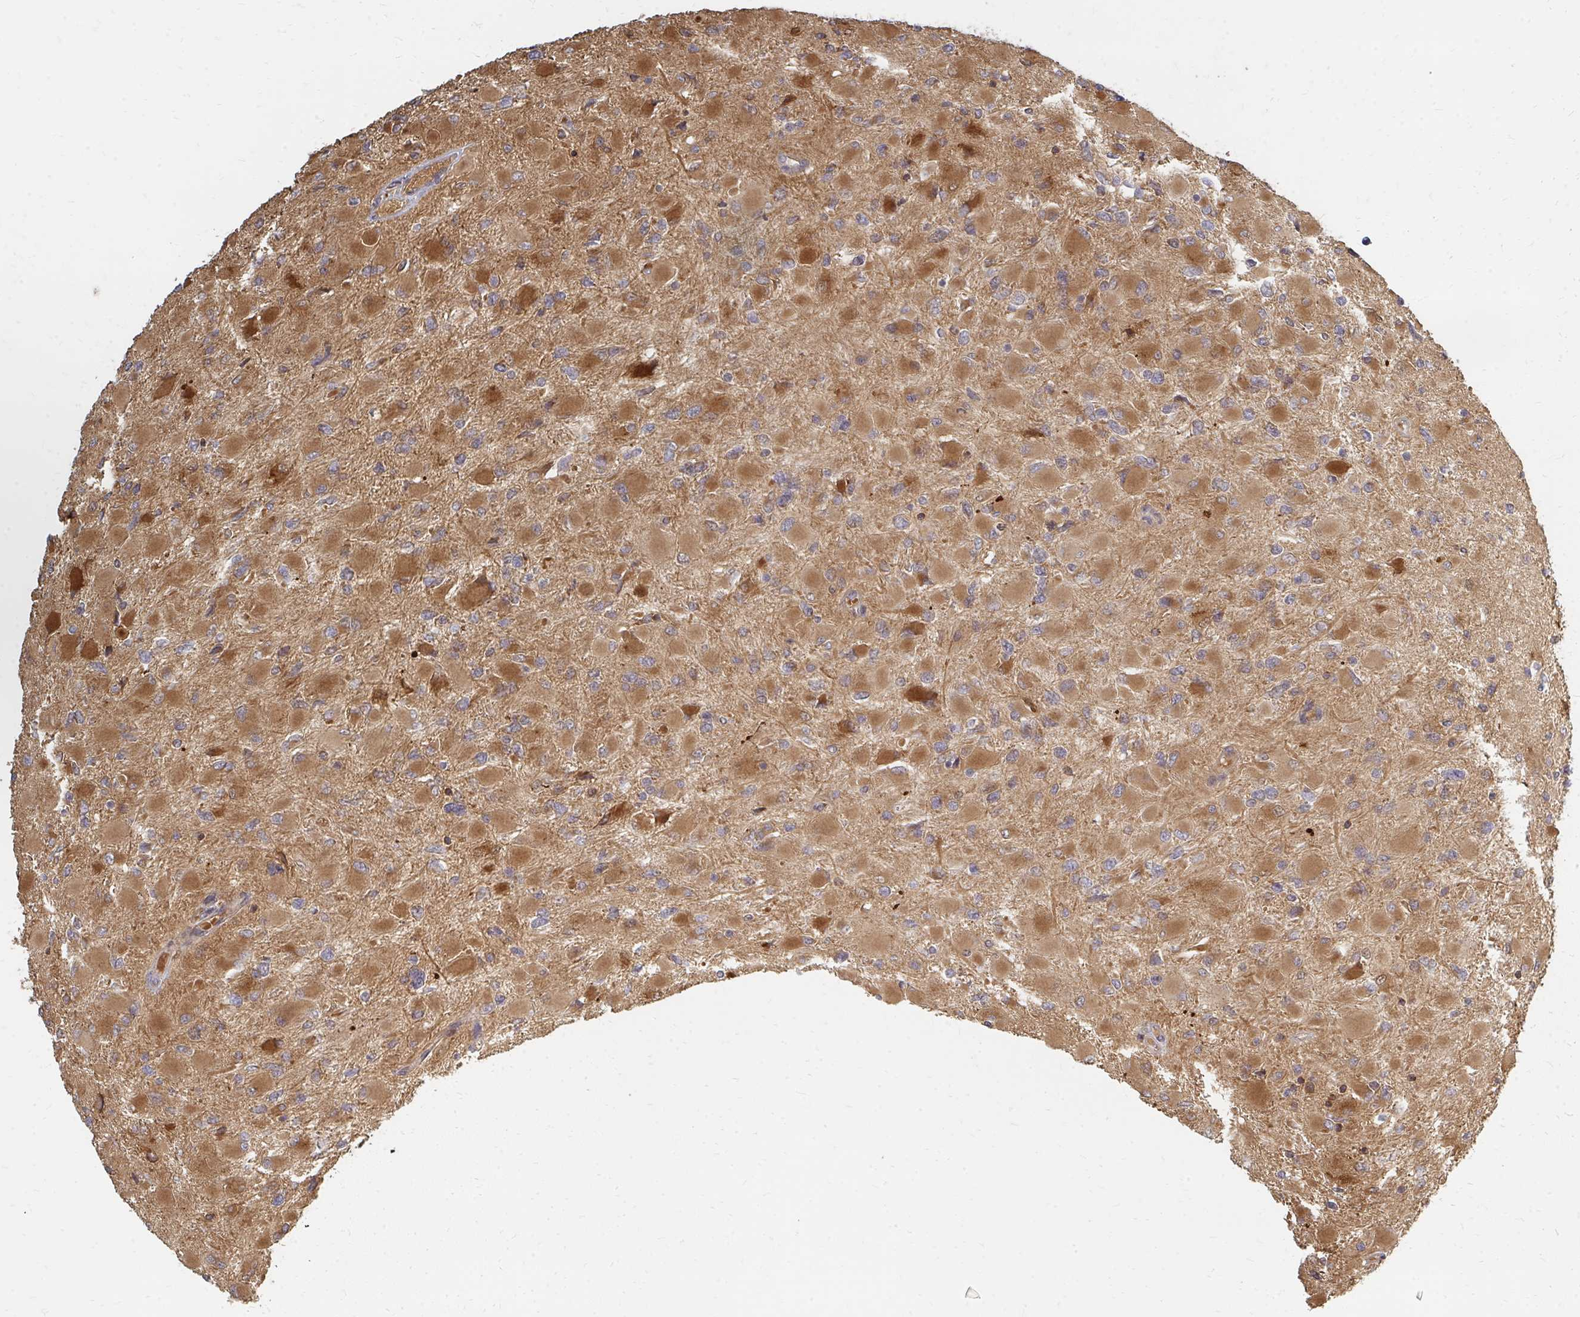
{"staining": {"intensity": "moderate", "quantity": ">75%", "location": "cytoplasmic/membranous"}, "tissue": "glioma", "cell_type": "Tumor cells", "image_type": "cancer", "snomed": [{"axis": "morphology", "description": "Glioma, malignant, High grade"}, {"axis": "topography", "description": "Cerebral cortex"}], "caption": "Approximately >75% of tumor cells in human glioma display moderate cytoplasmic/membranous protein expression as visualized by brown immunohistochemical staining.", "gene": "ZNF285", "patient": {"sex": "female", "age": 36}}